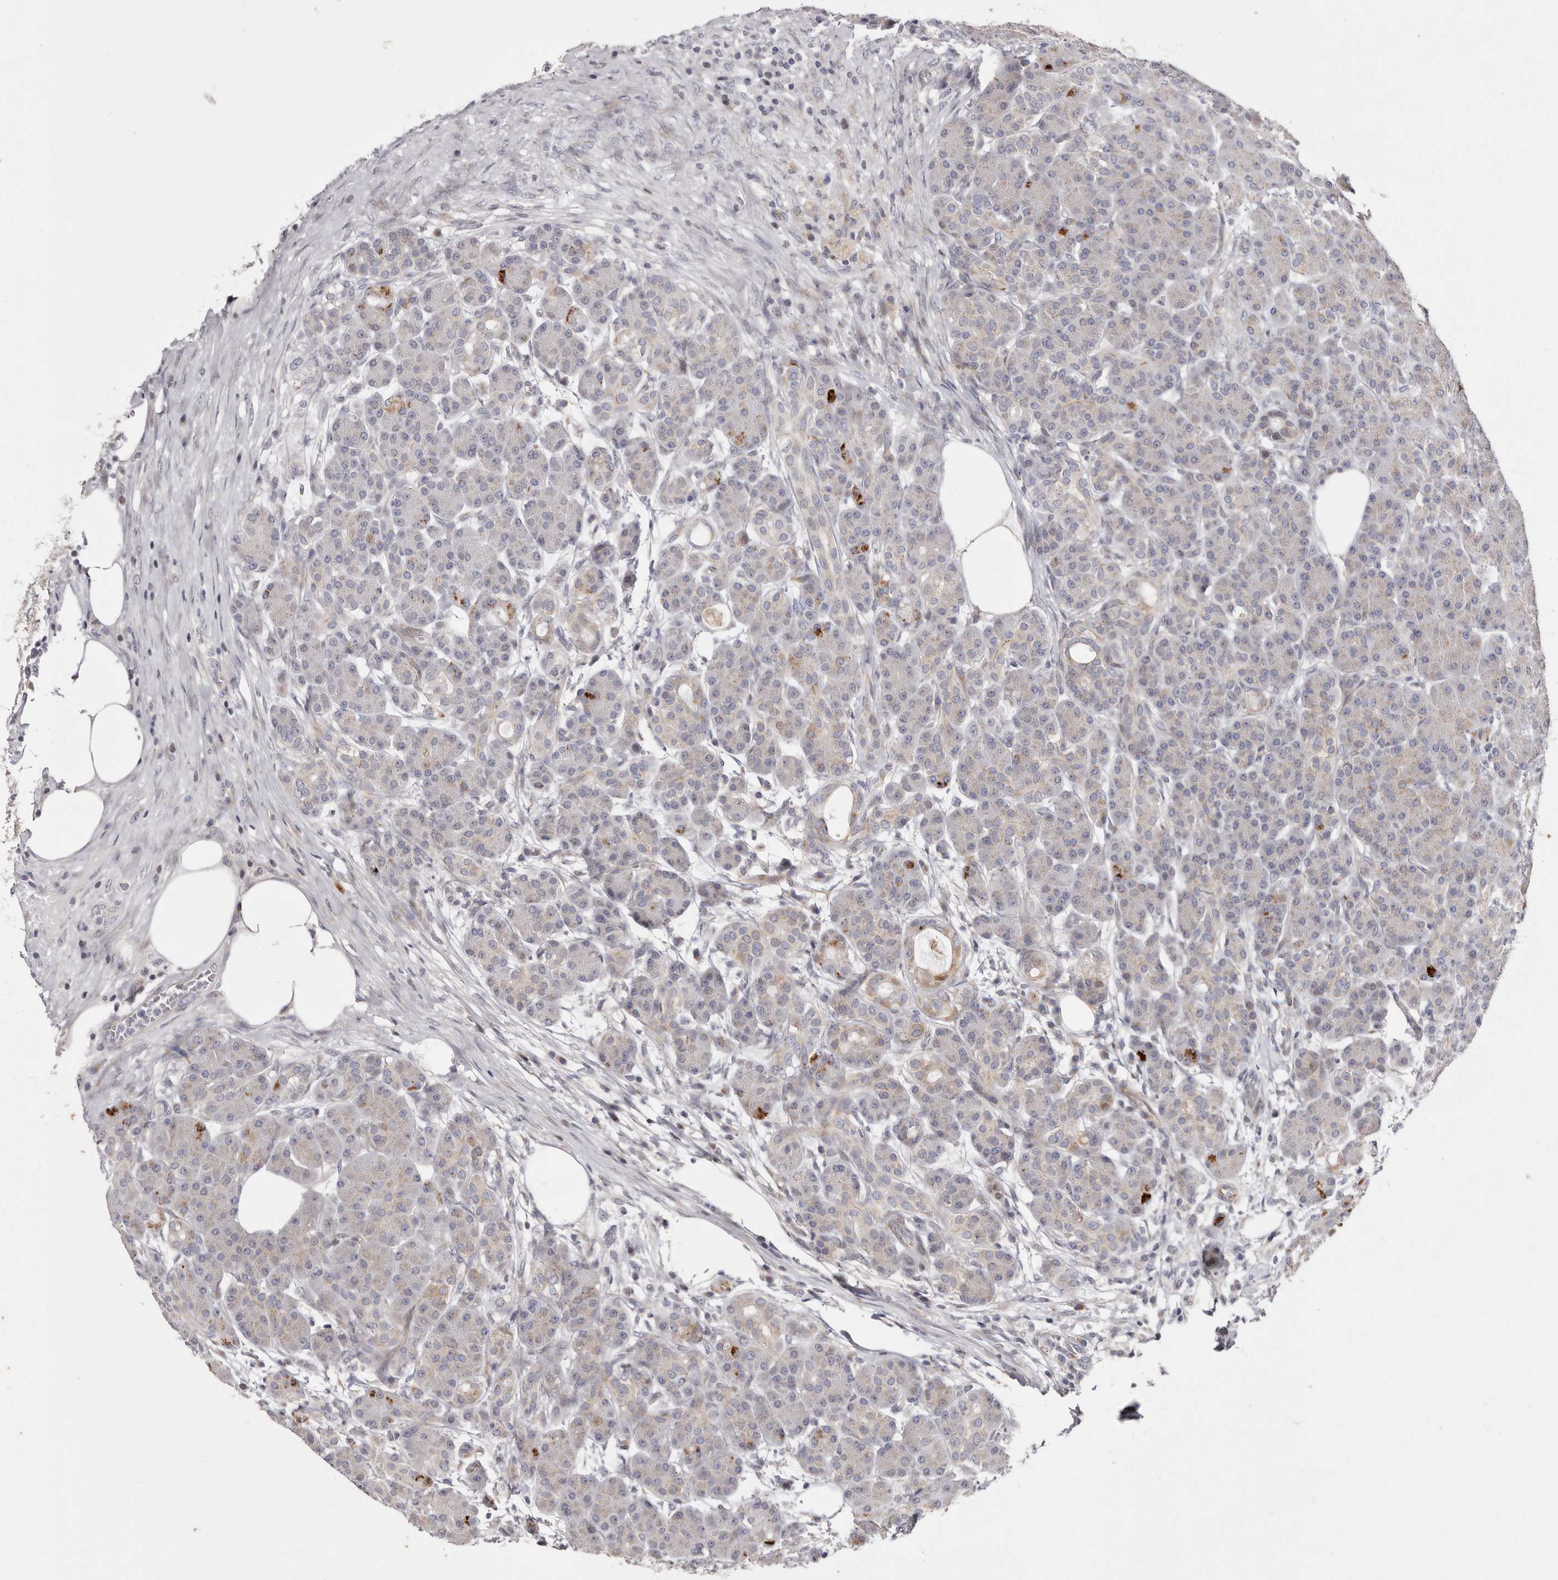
{"staining": {"intensity": "moderate", "quantity": "<25%", "location": "cytoplasmic/membranous"}, "tissue": "pancreas", "cell_type": "Exocrine glandular cells", "image_type": "normal", "snomed": [{"axis": "morphology", "description": "Normal tissue, NOS"}, {"axis": "topography", "description": "Pancreas"}], "caption": "This is a photomicrograph of IHC staining of normal pancreas, which shows moderate staining in the cytoplasmic/membranous of exocrine glandular cells.", "gene": "TIMM17B", "patient": {"sex": "male", "age": 63}}